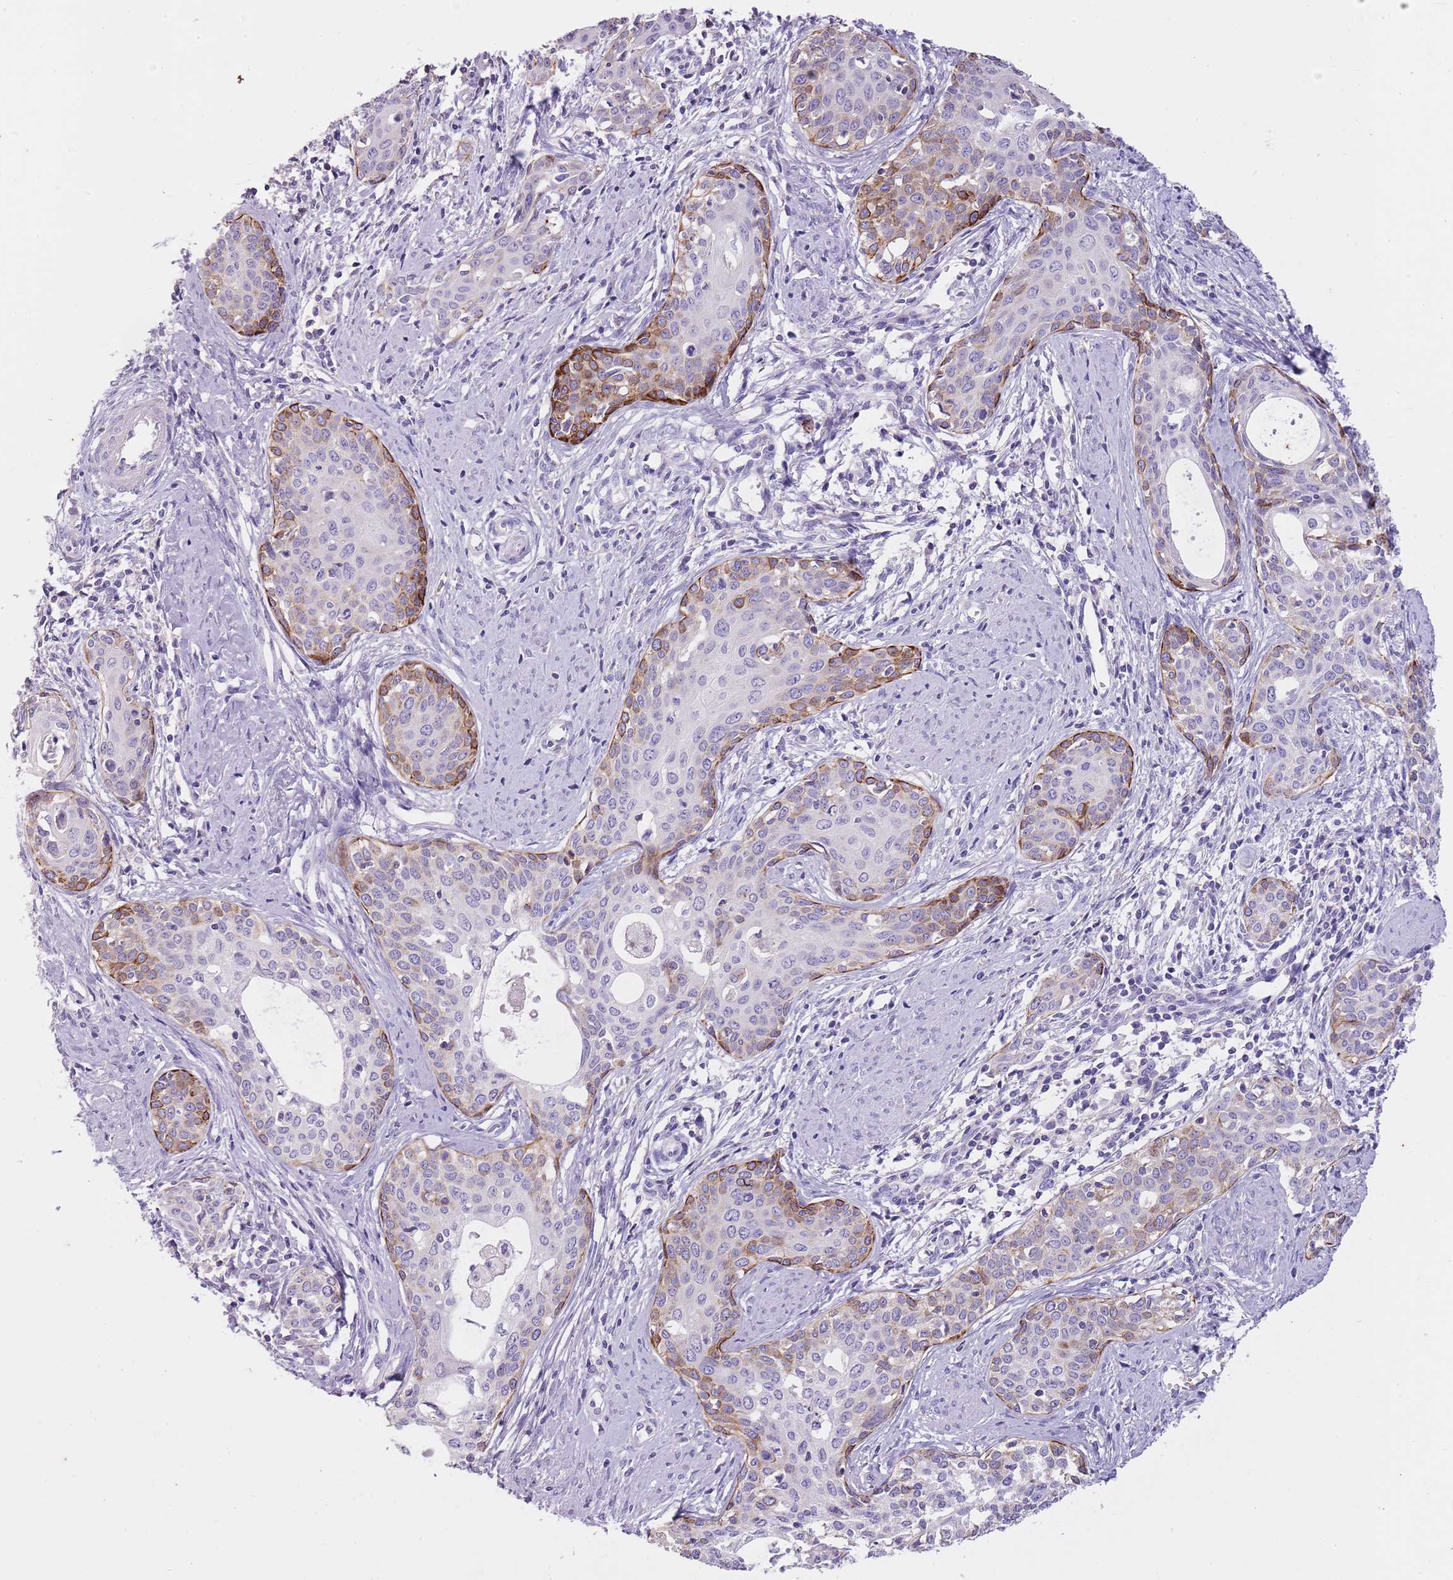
{"staining": {"intensity": "strong", "quantity": "<25%", "location": "cytoplasmic/membranous"}, "tissue": "cervical cancer", "cell_type": "Tumor cells", "image_type": "cancer", "snomed": [{"axis": "morphology", "description": "Squamous cell carcinoma, NOS"}, {"axis": "topography", "description": "Cervix"}], "caption": "DAB immunohistochemical staining of cervical cancer (squamous cell carcinoma) shows strong cytoplasmic/membranous protein expression in approximately <25% of tumor cells.", "gene": "CNPPD1", "patient": {"sex": "female", "age": 46}}